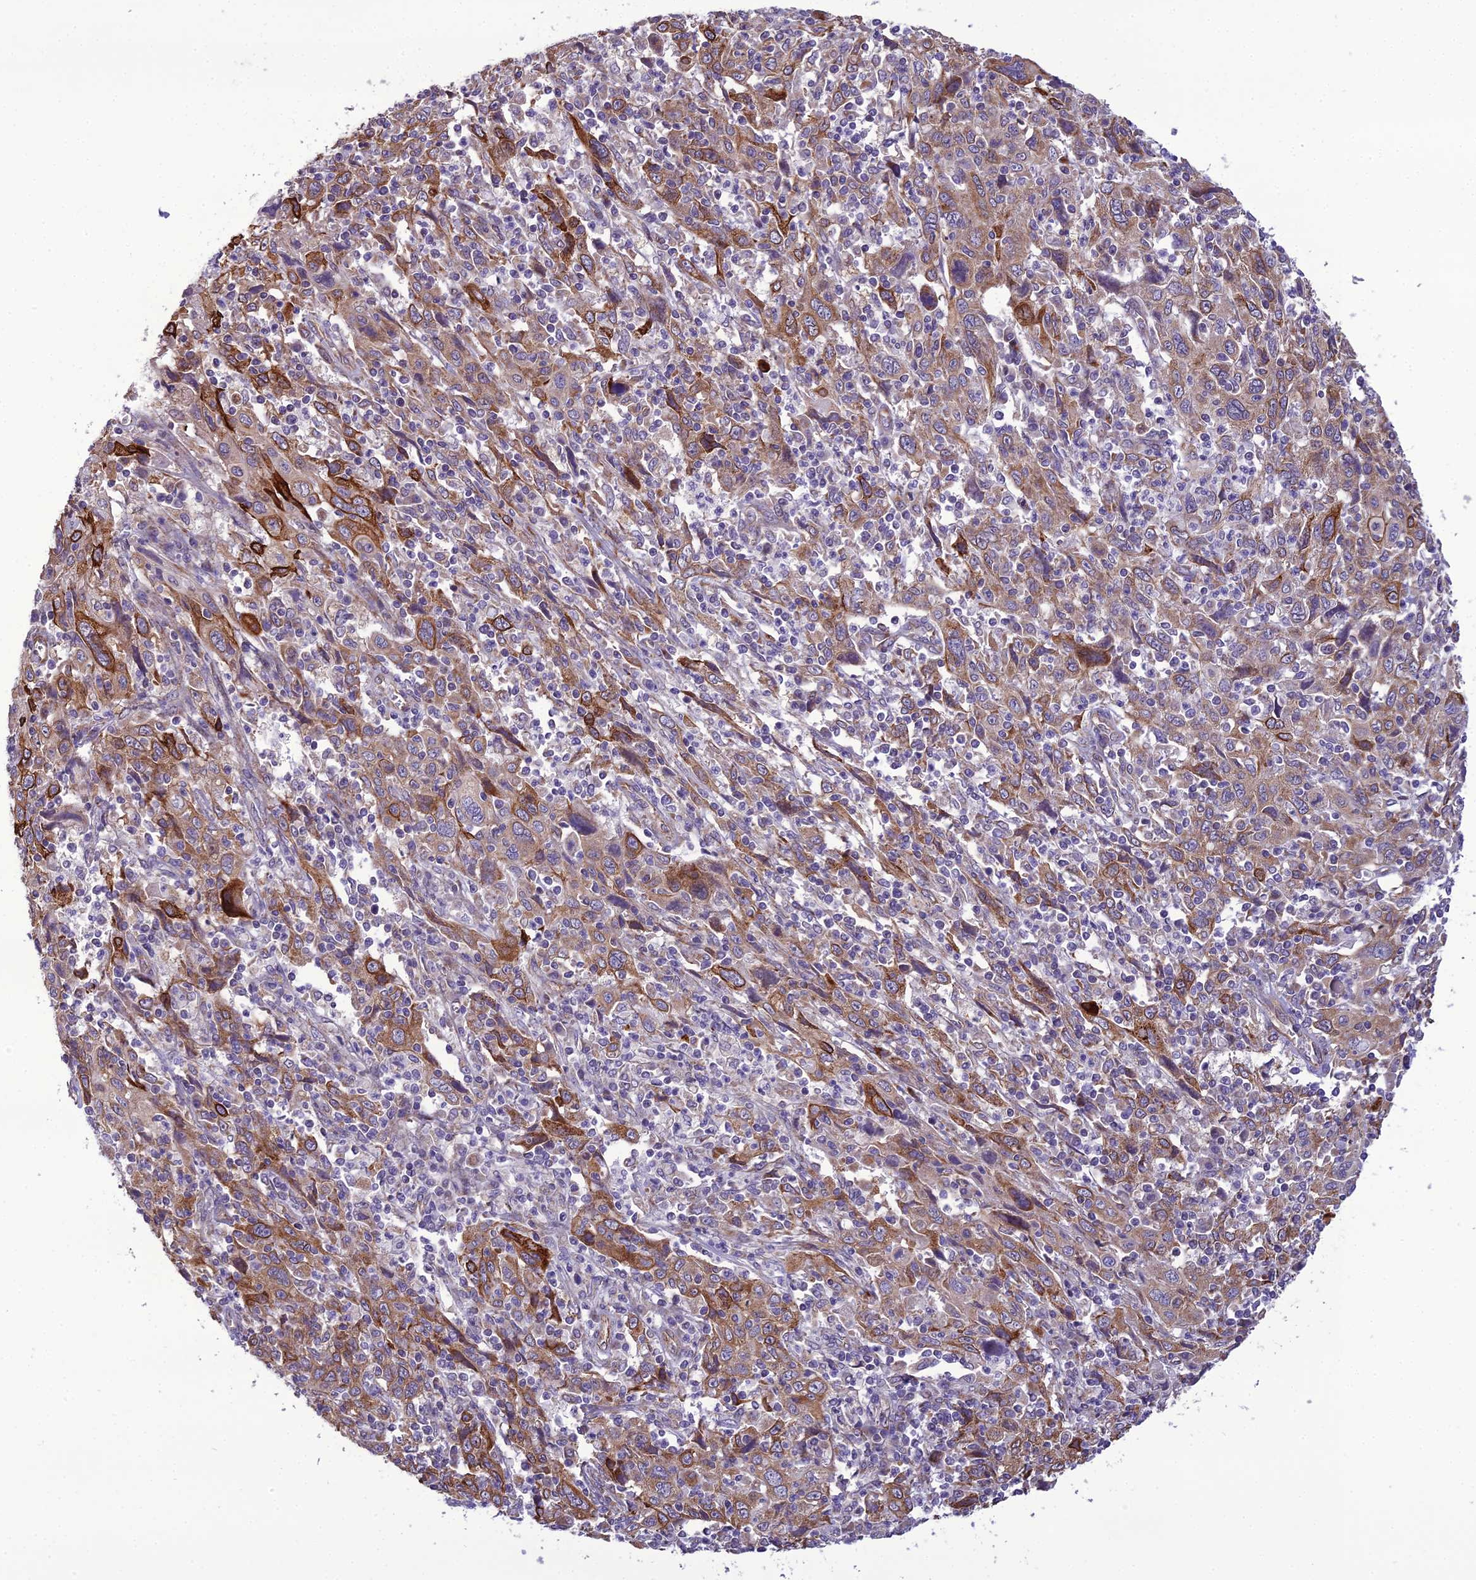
{"staining": {"intensity": "moderate", "quantity": ">75%", "location": "cytoplasmic/membranous"}, "tissue": "cervical cancer", "cell_type": "Tumor cells", "image_type": "cancer", "snomed": [{"axis": "morphology", "description": "Squamous cell carcinoma, NOS"}, {"axis": "topography", "description": "Cervix"}], "caption": "Protein expression by immunohistochemistry (IHC) shows moderate cytoplasmic/membranous positivity in approximately >75% of tumor cells in cervical squamous cell carcinoma.", "gene": "NODAL", "patient": {"sex": "female", "age": 46}}